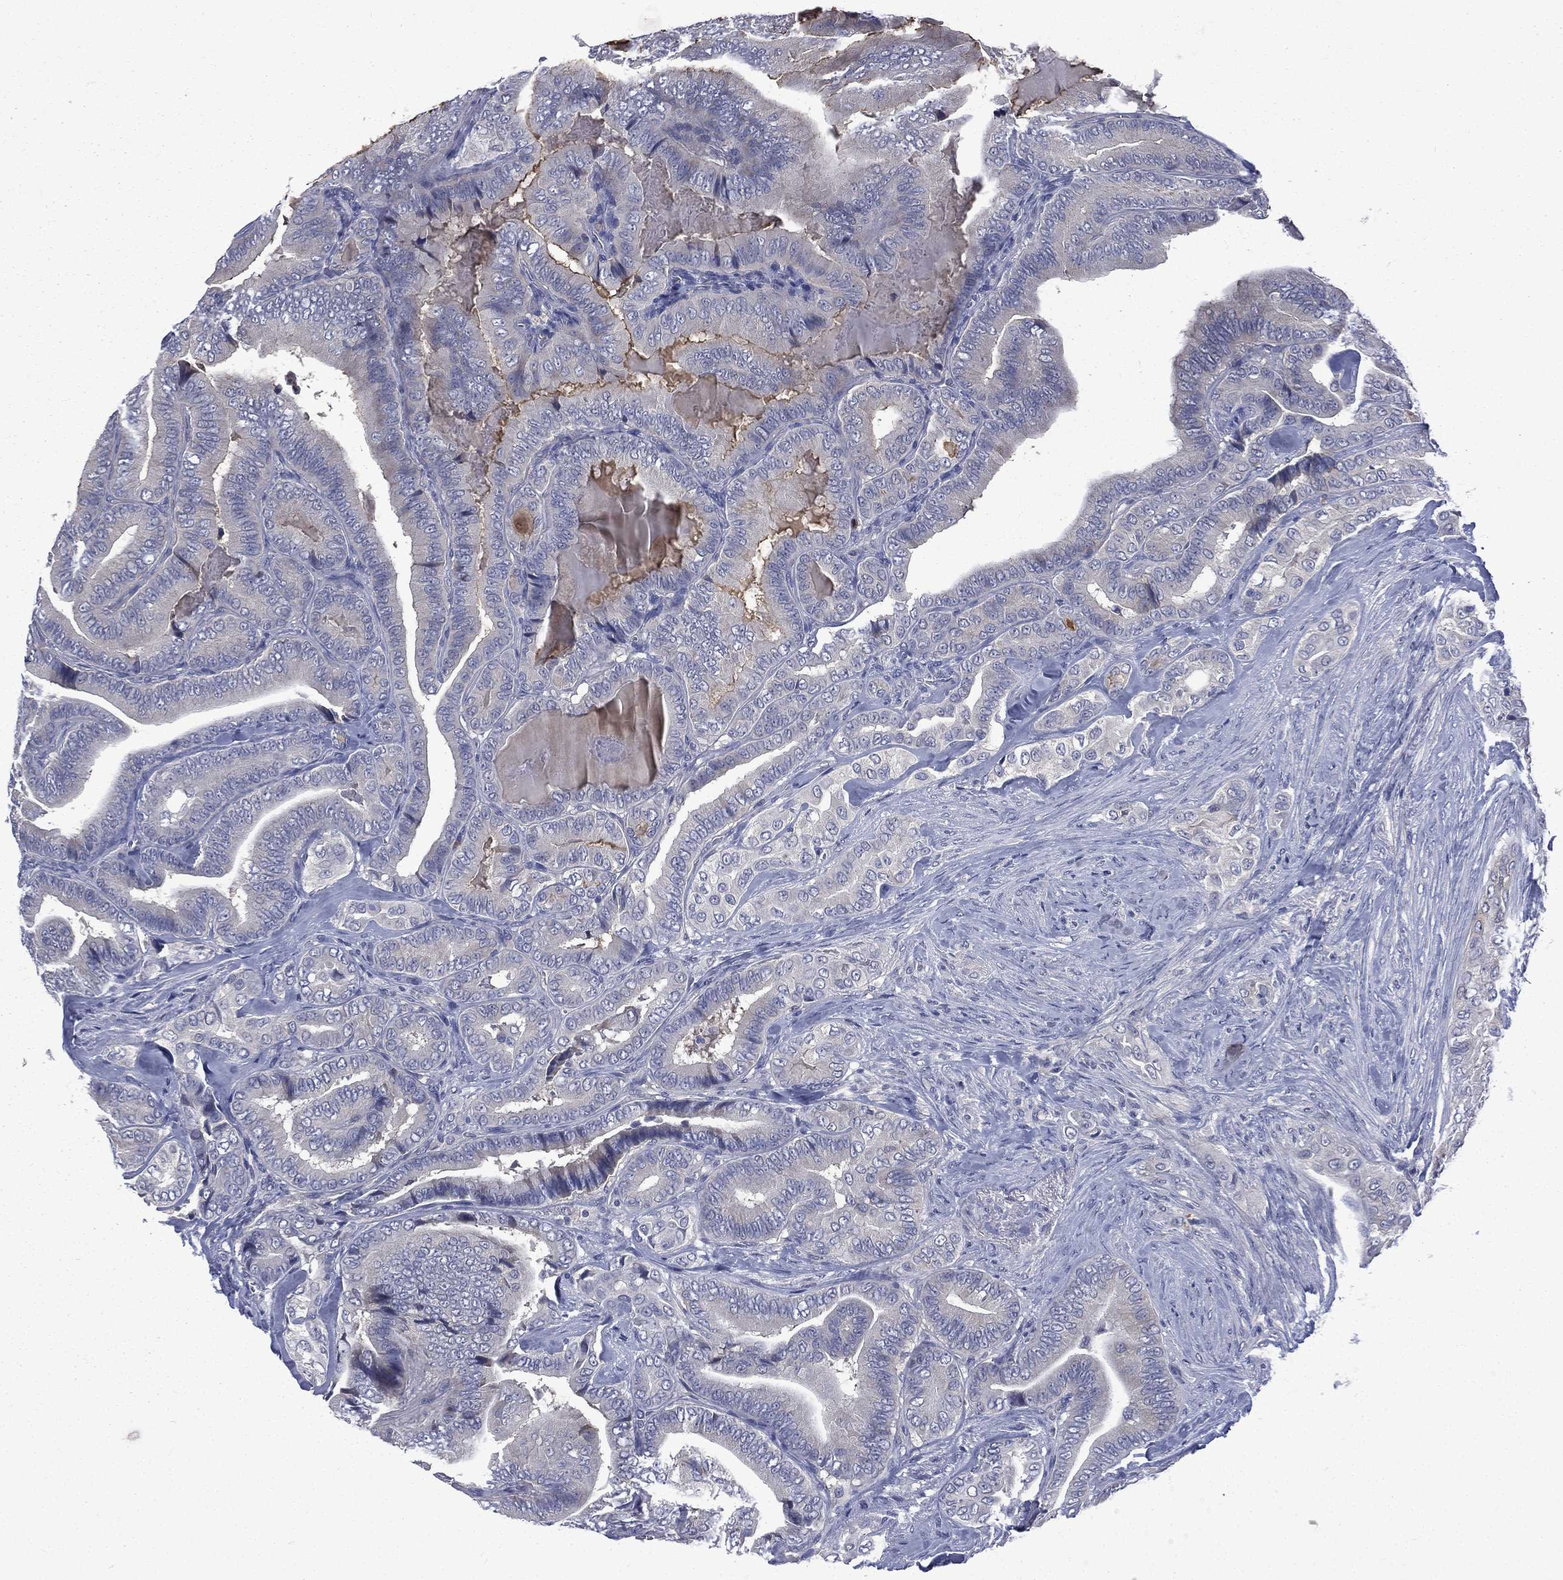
{"staining": {"intensity": "moderate", "quantity": "<25%", "location": "cytoplasmic/membranous"}, "tissue": "thyroid cancer", "cell_type": "Tumor cells", "image_type": "cancer", "snomed": [{"axis": "morphology", "description": "Papillary adenocarcinoma, NOS"}, {"axis": "topography", "description": "Thyroid gland"}], "caption": "IHC (DAB (3,3'-diaminobenzidine)) staining of papillary adenocarcinoma (thyroid) demonstrates moderate cytoplasmic/membranous protein expression in about <25% of tumor cells.", "gene": "CA12", "patient": {"sex": "male", "age": 61}}